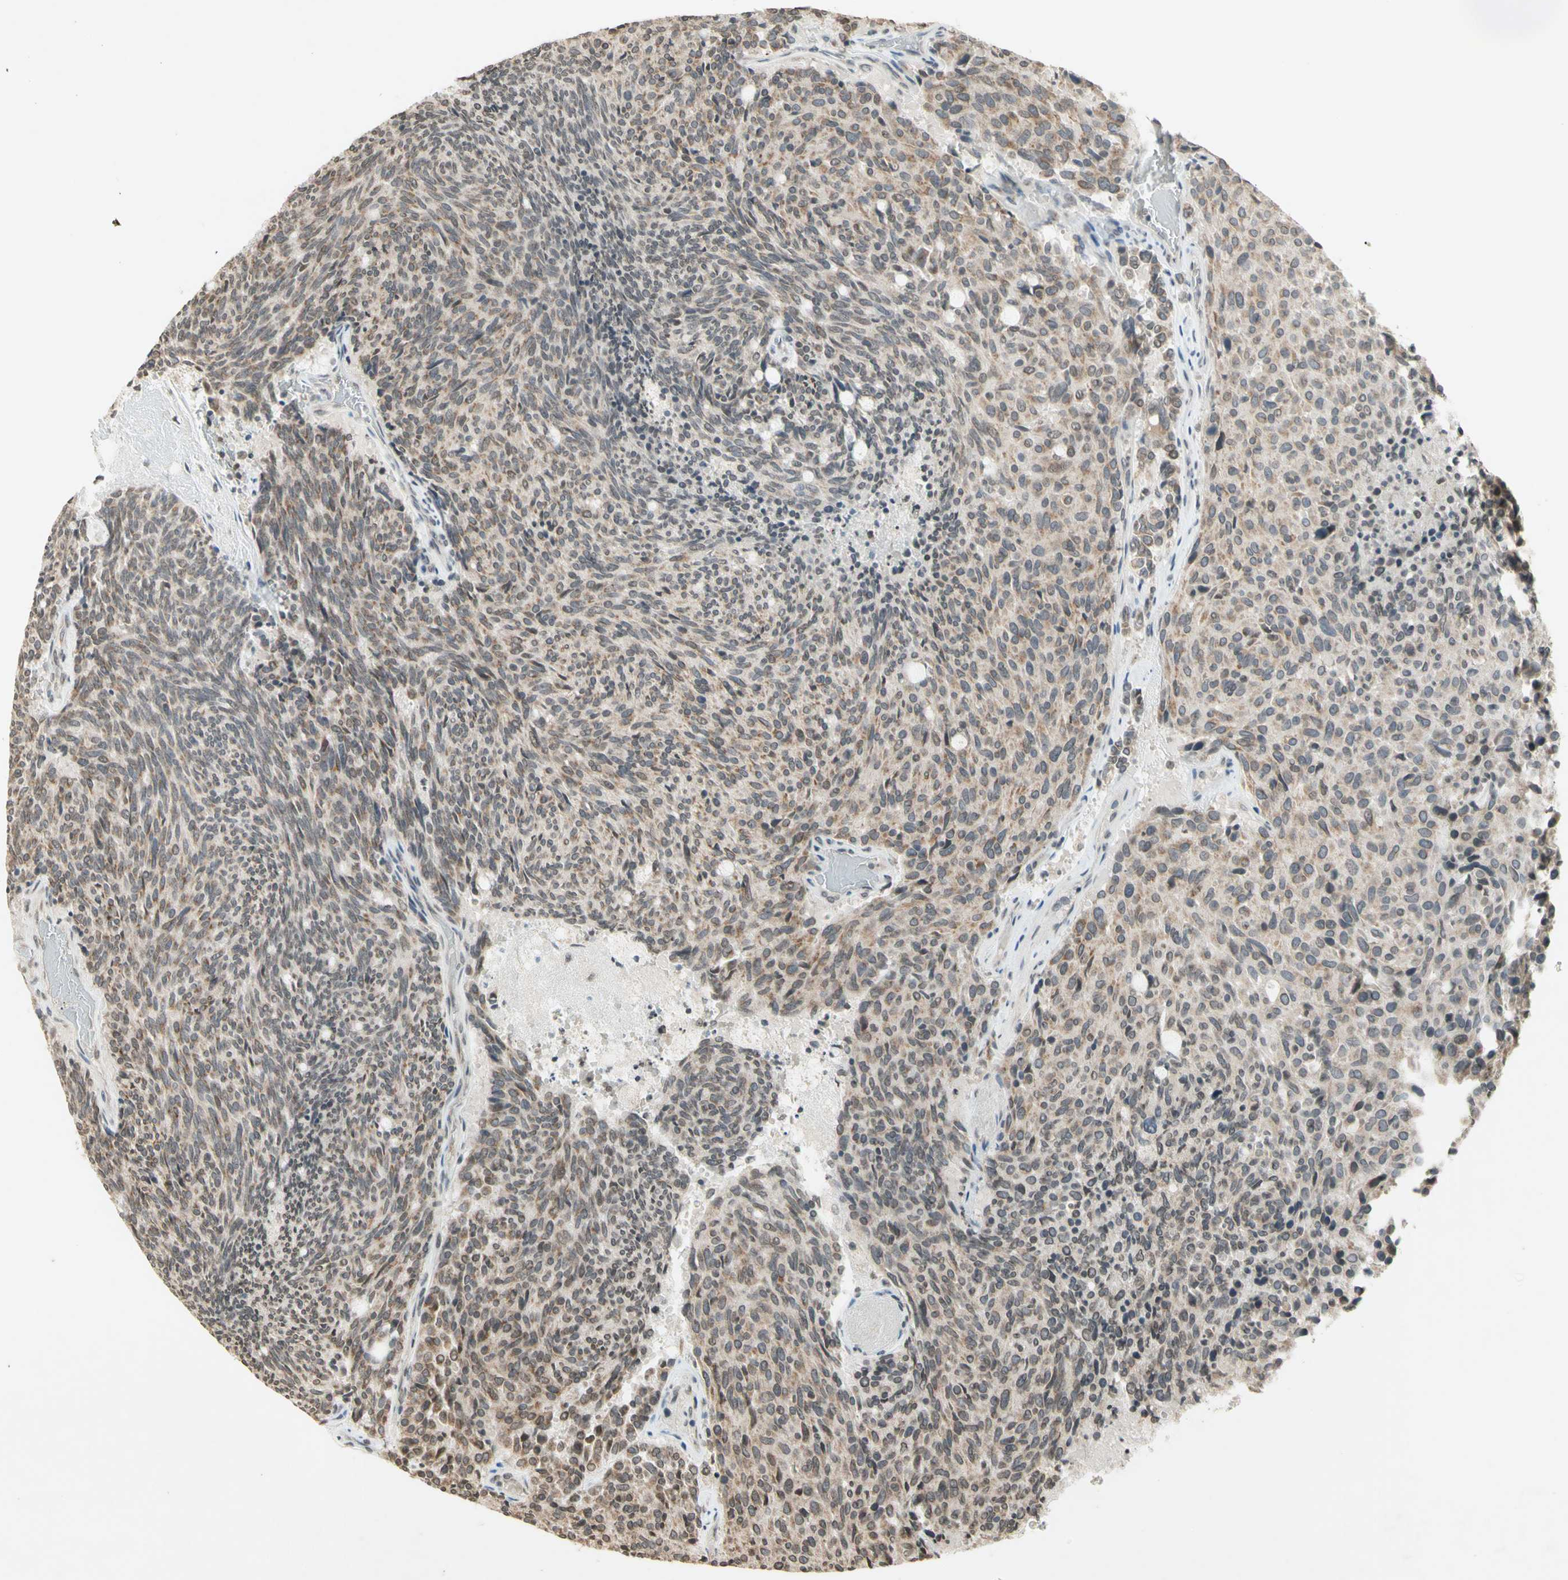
{"staining": {"intensity": "moderate", "quantity": "25%-75%", "location": "cytoplasmic/membranous"}, "tissue": "carcinoid", "cell_type": "Tumor cells", "image_type": "cancer", "snomed": [{"axis": "morphology", "description": "Carcinoid, malignant, NOS"}, {"axis": "topography", "description": "Pancreas"}], "caption": "Tumor cells reveal moderate cytoplasmic/membranous expression in approximately 25%-75% of cells in carcinoid.", "gene": "CCNI", "patient": {"sex": "female", "age": 54}}